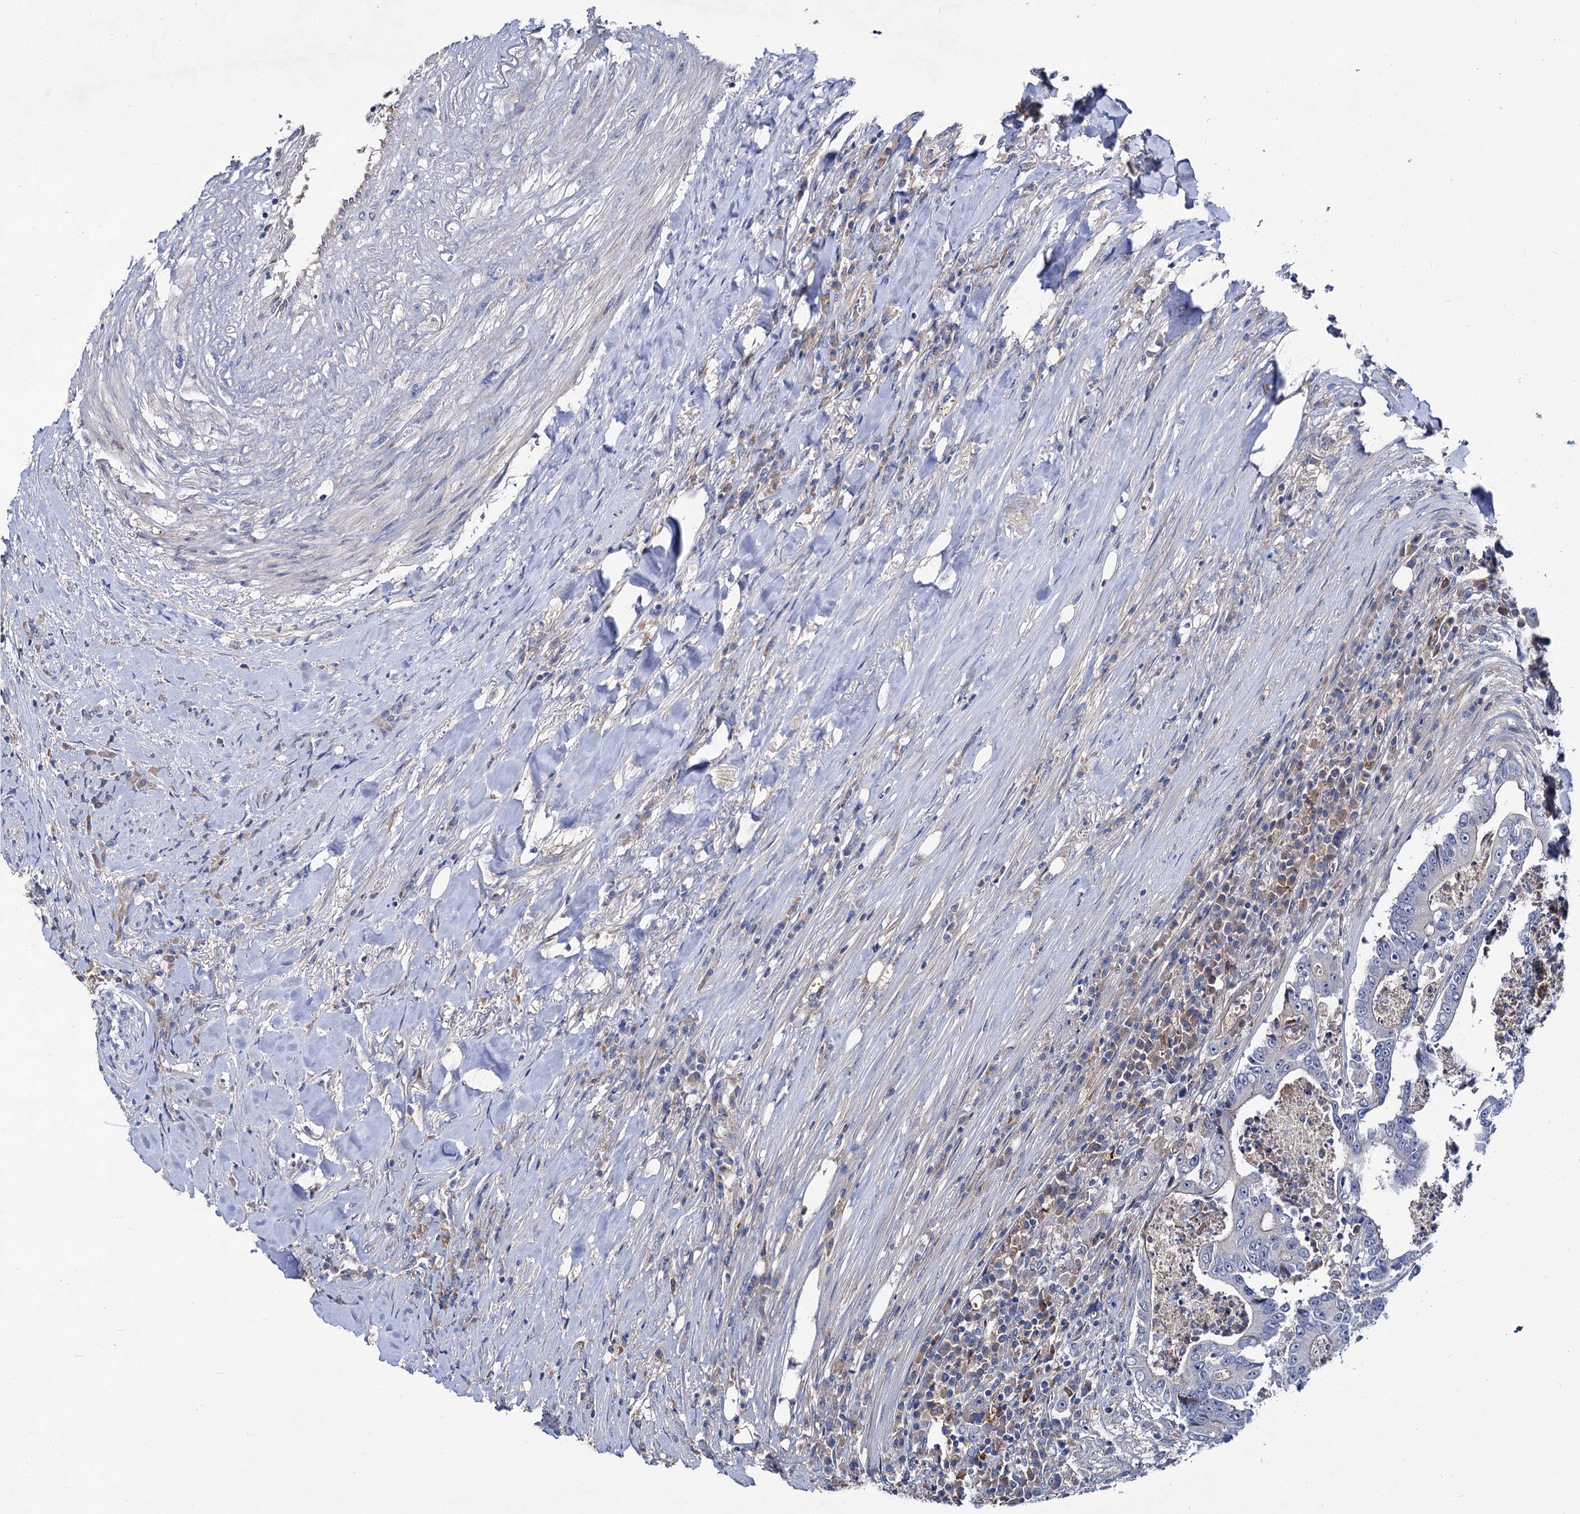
{"staining": {"intensity": "negative", "quantity": "none", "location": "none"}, "tissue": "colorectal cancer", "cell_type": "Tumor cells", "image_type": "cancer", "snomed": [{"axis": "morphology", "description": "Adenocarcinoma, NOS"}, {"axis": "topography", "description": "Colon"}], "caption": "Immunohistochemistry image of neoplastic tissue: human colorectal adenocarcinoma stained with DAB demonstrates no significant protein staining in tumor cells.", "gene": "HVCN1", "patient": {"sex": "male", "age": 83}}